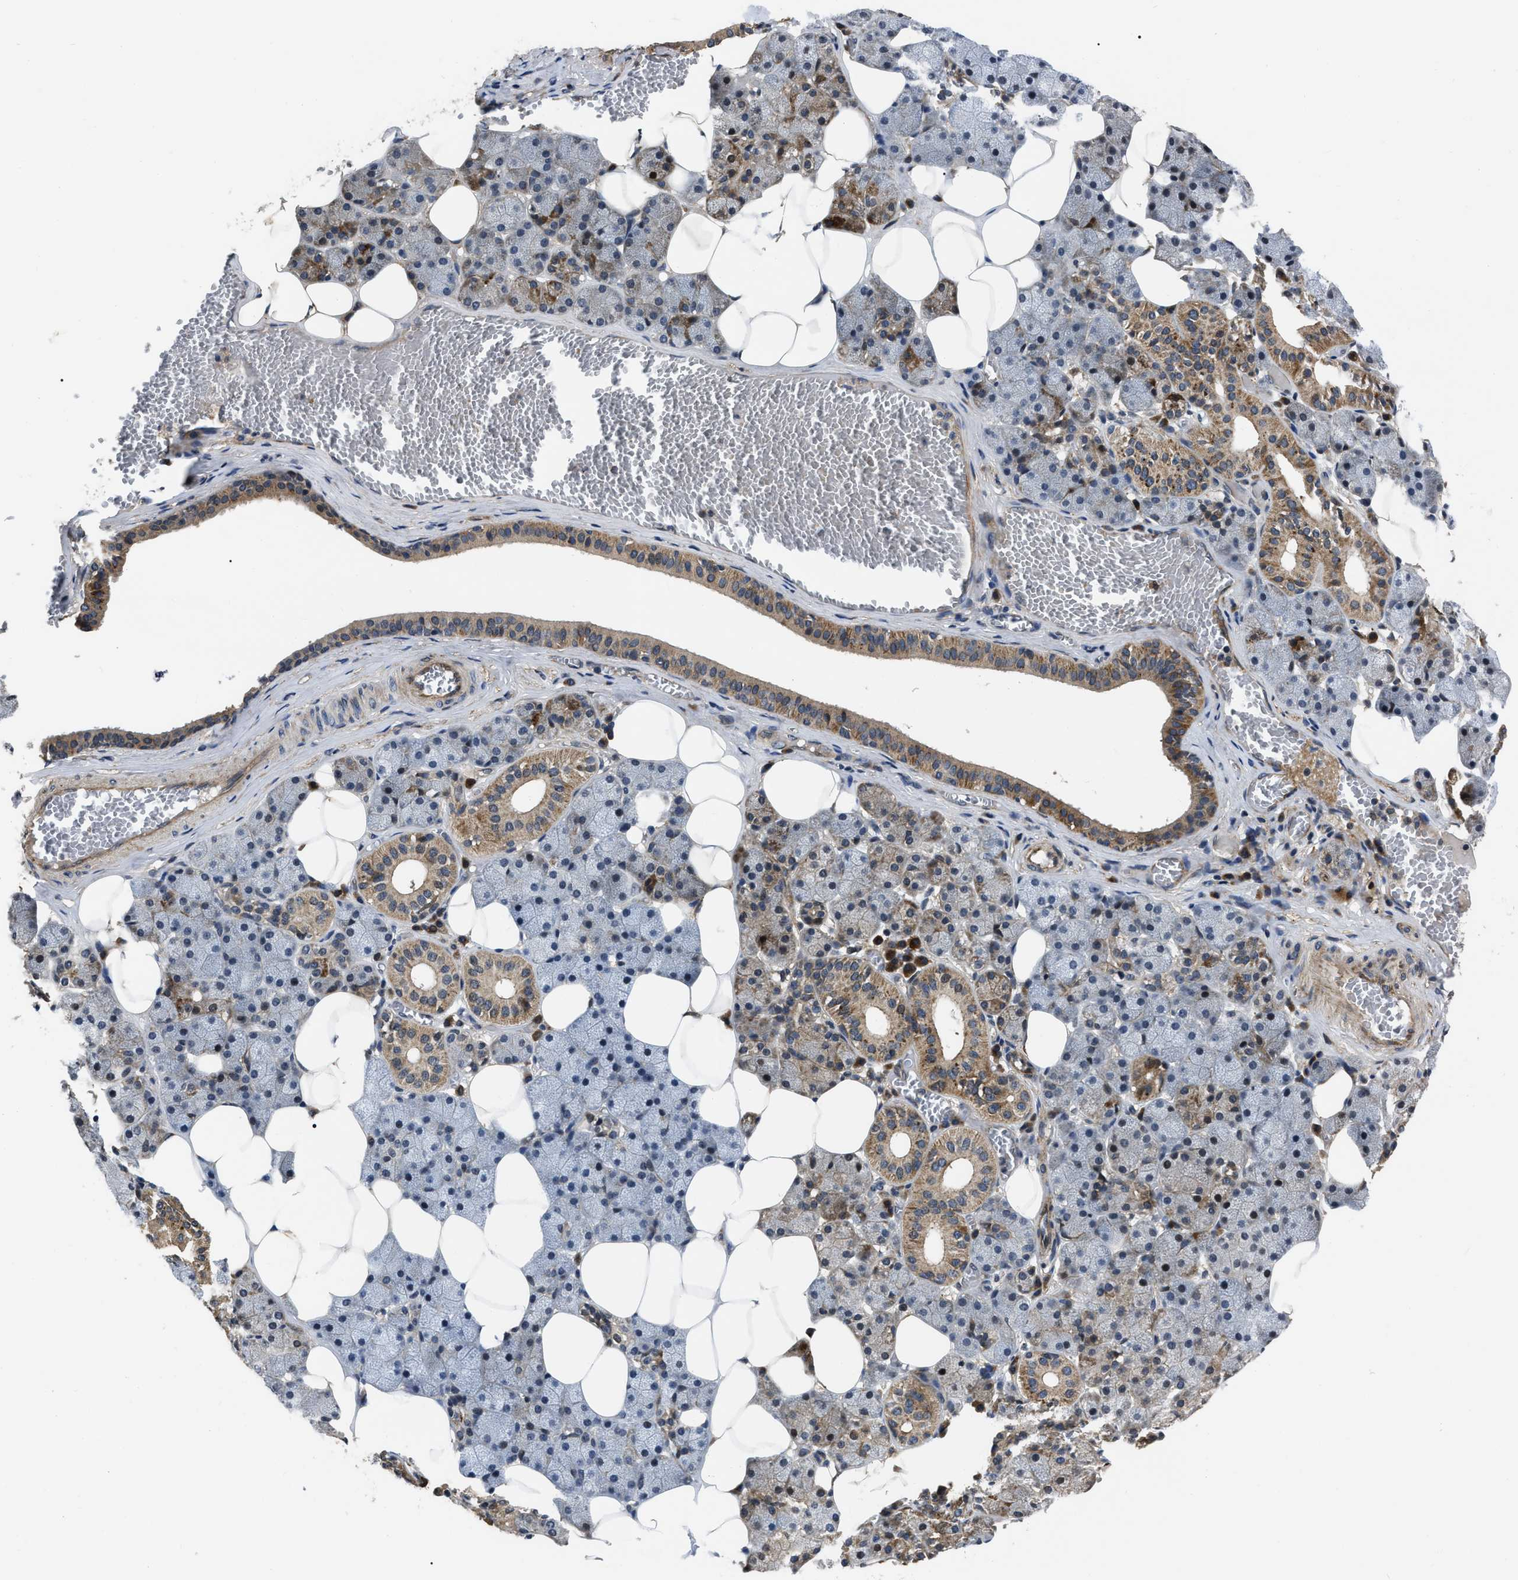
{"staining": {"intensity": "moderate", "quantity": ">75%", "location": "cytoplasmic/membranous"}, "tissue": "salivary gland", "cell_type": "Glandular cells", "image_type": "normal", "snomed": [{"axis": "morphology", "description": "Normal tissue, NOS"}, {"axis": "topography", "description": "Salivary gland"}], "caption": "Immunohistochemistry (IHC) of normal human salivary gland displays medium levels of moderate cytoplasmic/membranous staining in approximately >75% of glandular cells.", "gene": "PPWD1", "patient": {"sex": "female", "age": 33}}